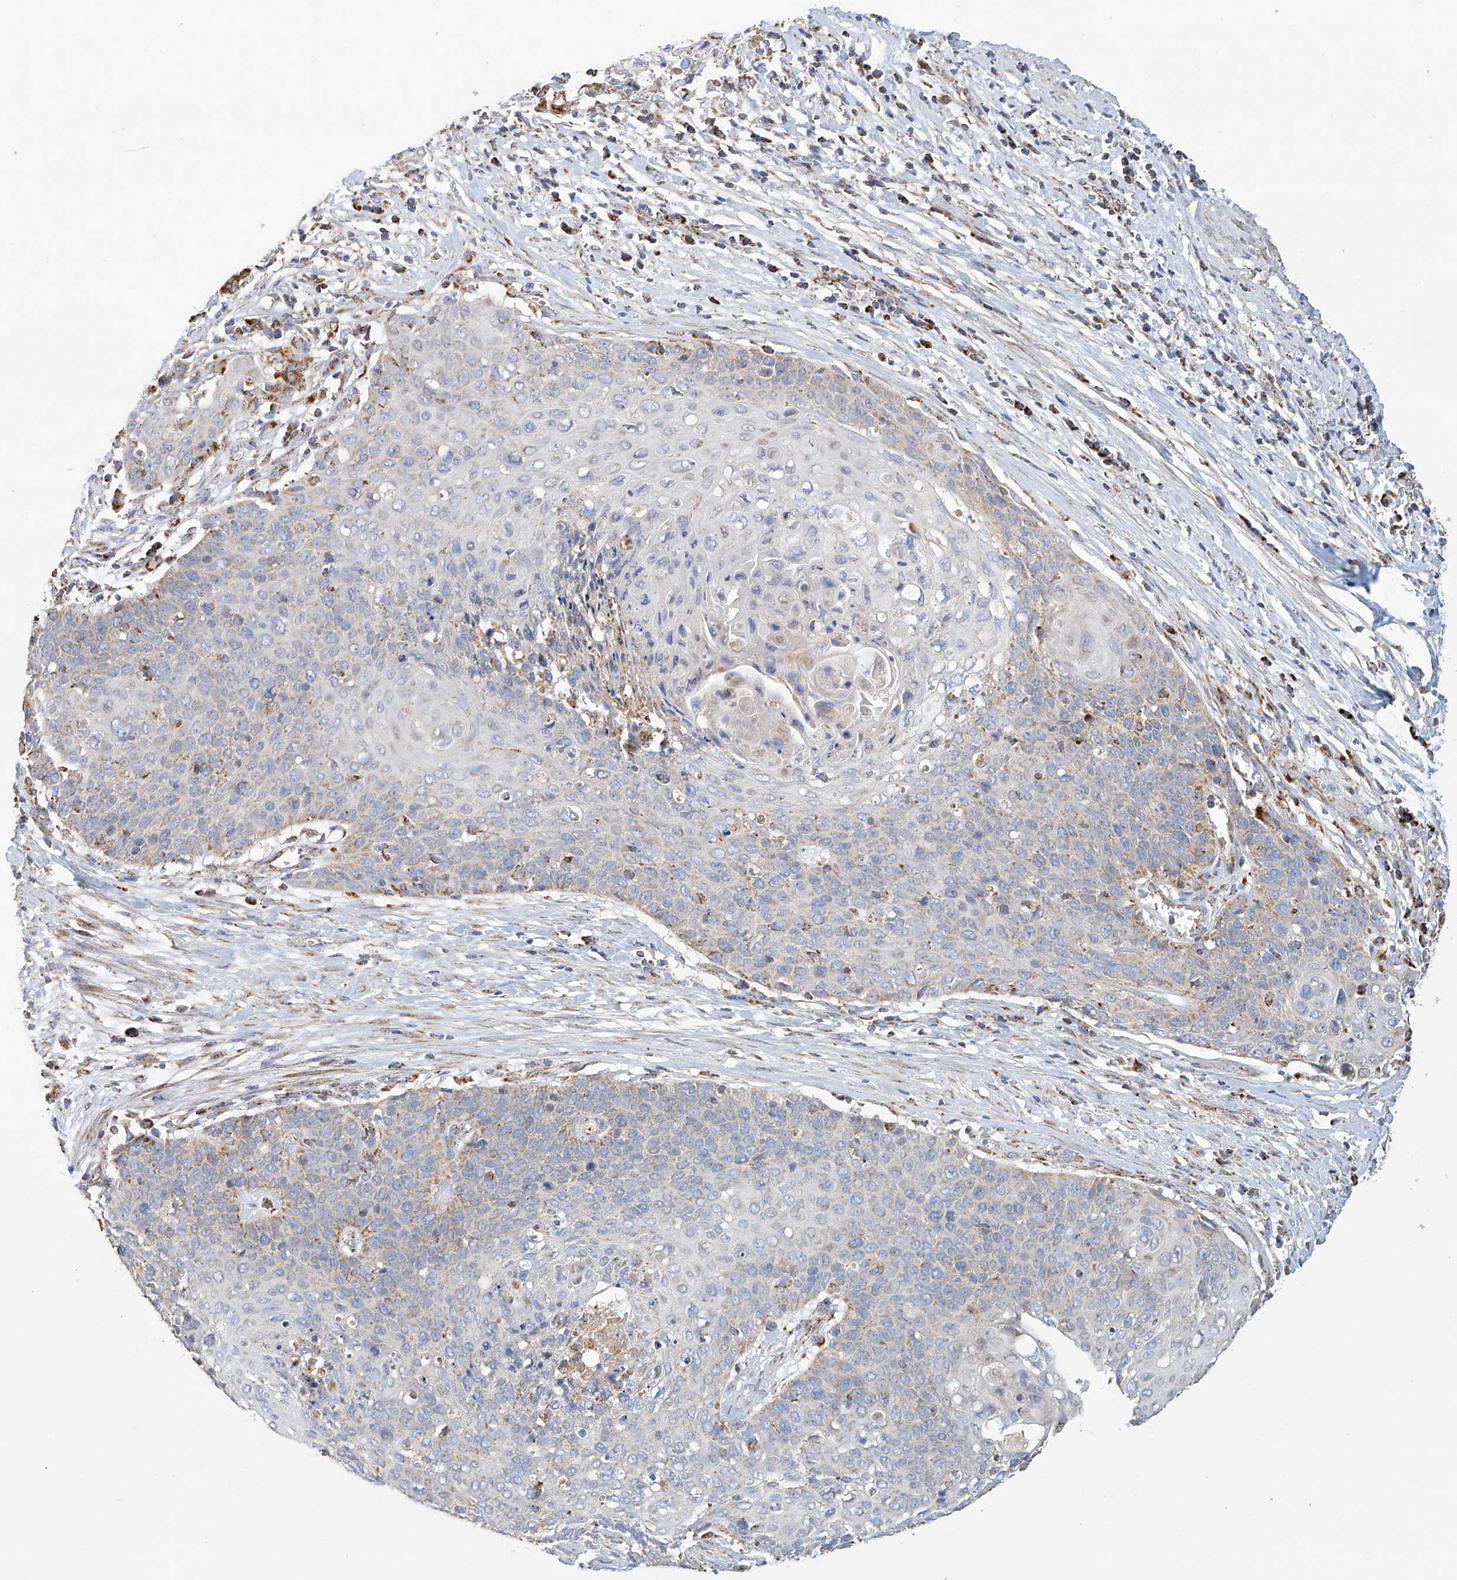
{"staining": {"intensity": "weak", "quantity": "25%-75%", "location": "cytoplasmic/membranous"}, "tissue": "cervical cancer", "cell_type": "Tumor cells", "image_type": "cancer", "snomed": [{"axis": "morphology", "description": "Squamous cell carcinoma, NOS"}, {"axis": "topography", "description": "Cervix"}], "caption": "A histopathology image of cervical cancer stained for a protein reveals weak cytoplasmic/membranous brown staining in tumor cells. (brown staining indicates protein expression, while blue staining denotes nuclei).", "gene": "MCL1", "patient": {"sex": "female", "age": 39}}